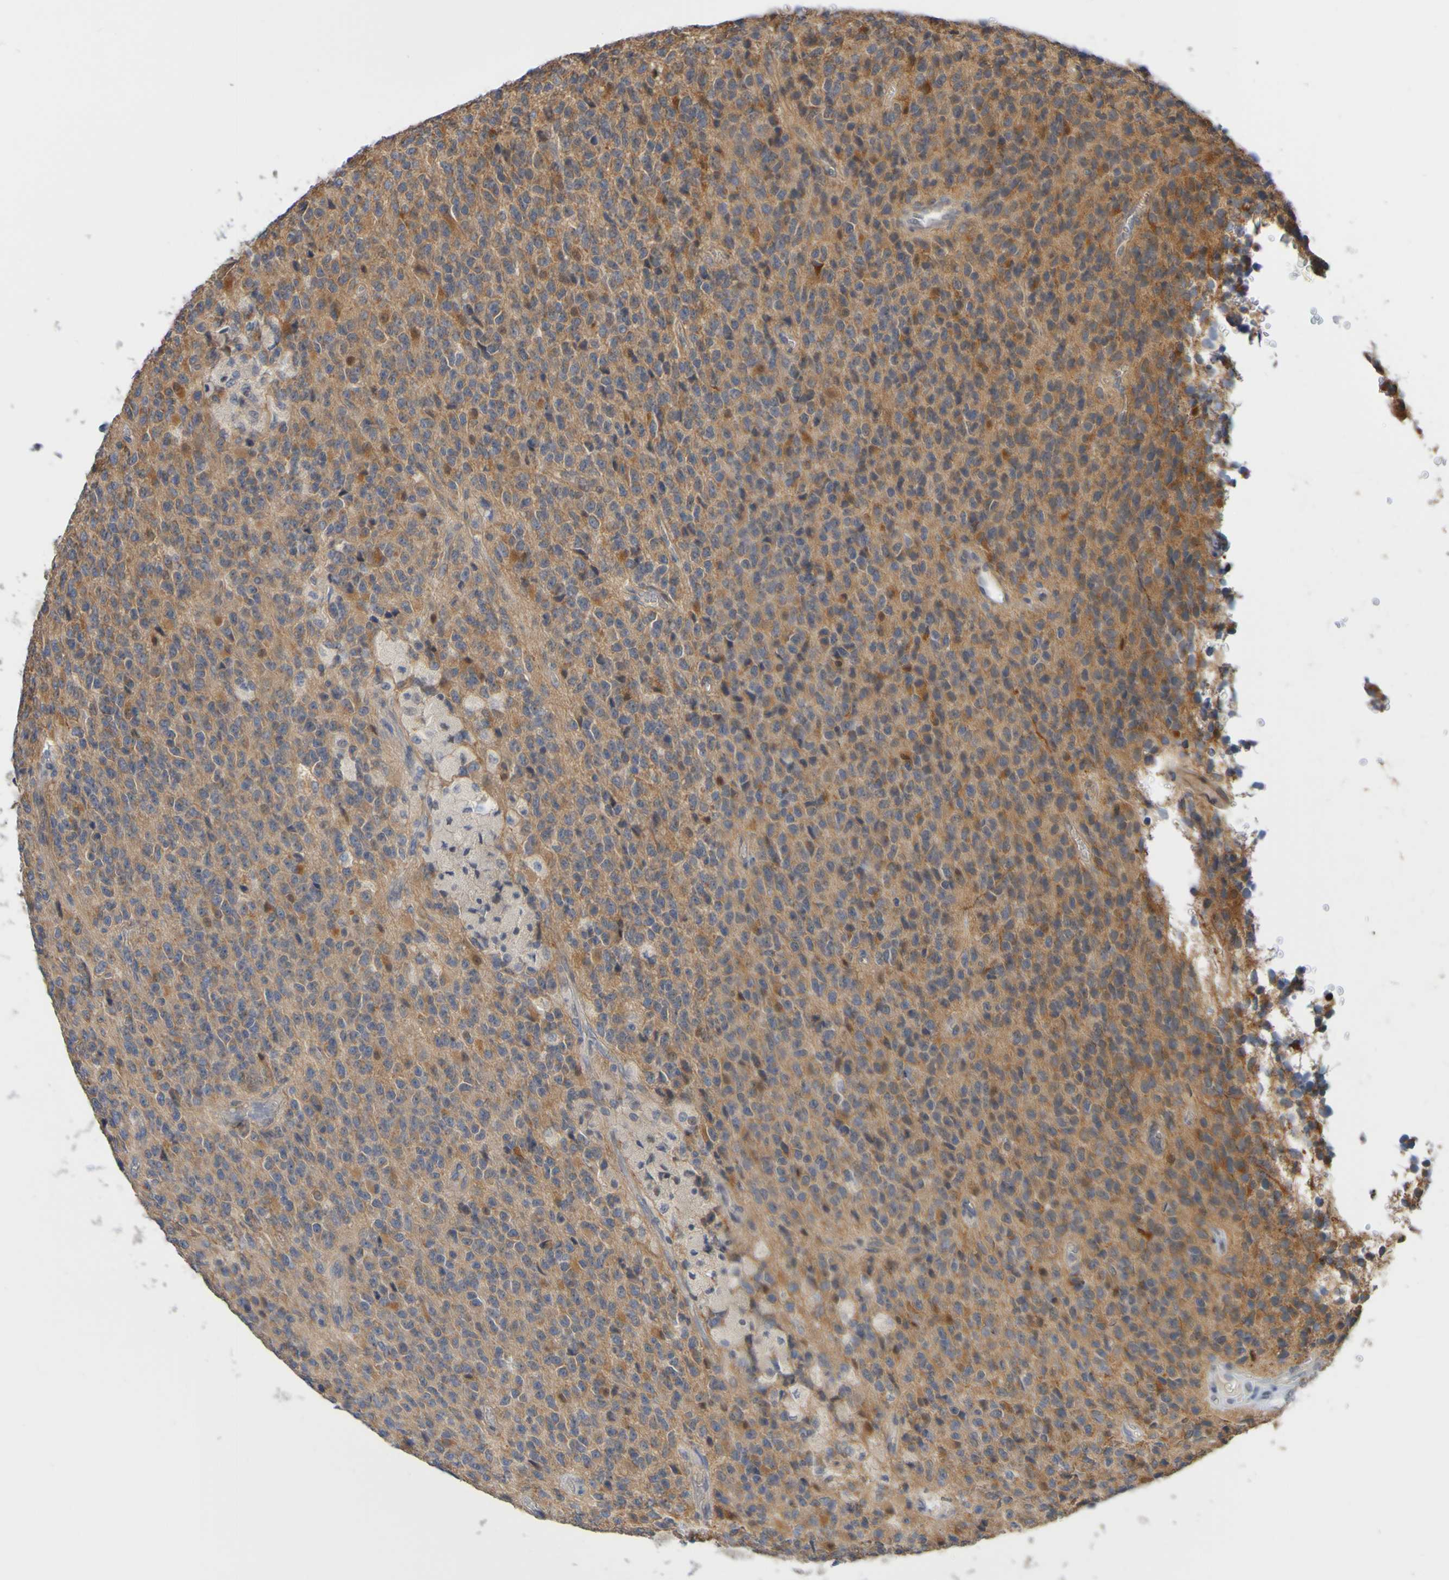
{"staining": {"intensity": "strong", "quantity": "25%-75%", "location": "cytoplasmic/membranous"}, "tissue": "glioma", "cell_type": "Tumor cells", "image_type": "cancer", "snomed": [{"axis": "morphology", "description": "Glioma, malignant, High grade"}, {"axis": "topography", "description": "pancreas cauda"}], "caption": "Protein expression analysis of human glioma reveals strong cytoplasmic/membranous positivity in approximately 25%-75% of tumor cells. Ihc stains the protein in brown and the nuclei are stained blue.", "gene": "NAV2", "patient": {"sex": "male", "age": 60}}